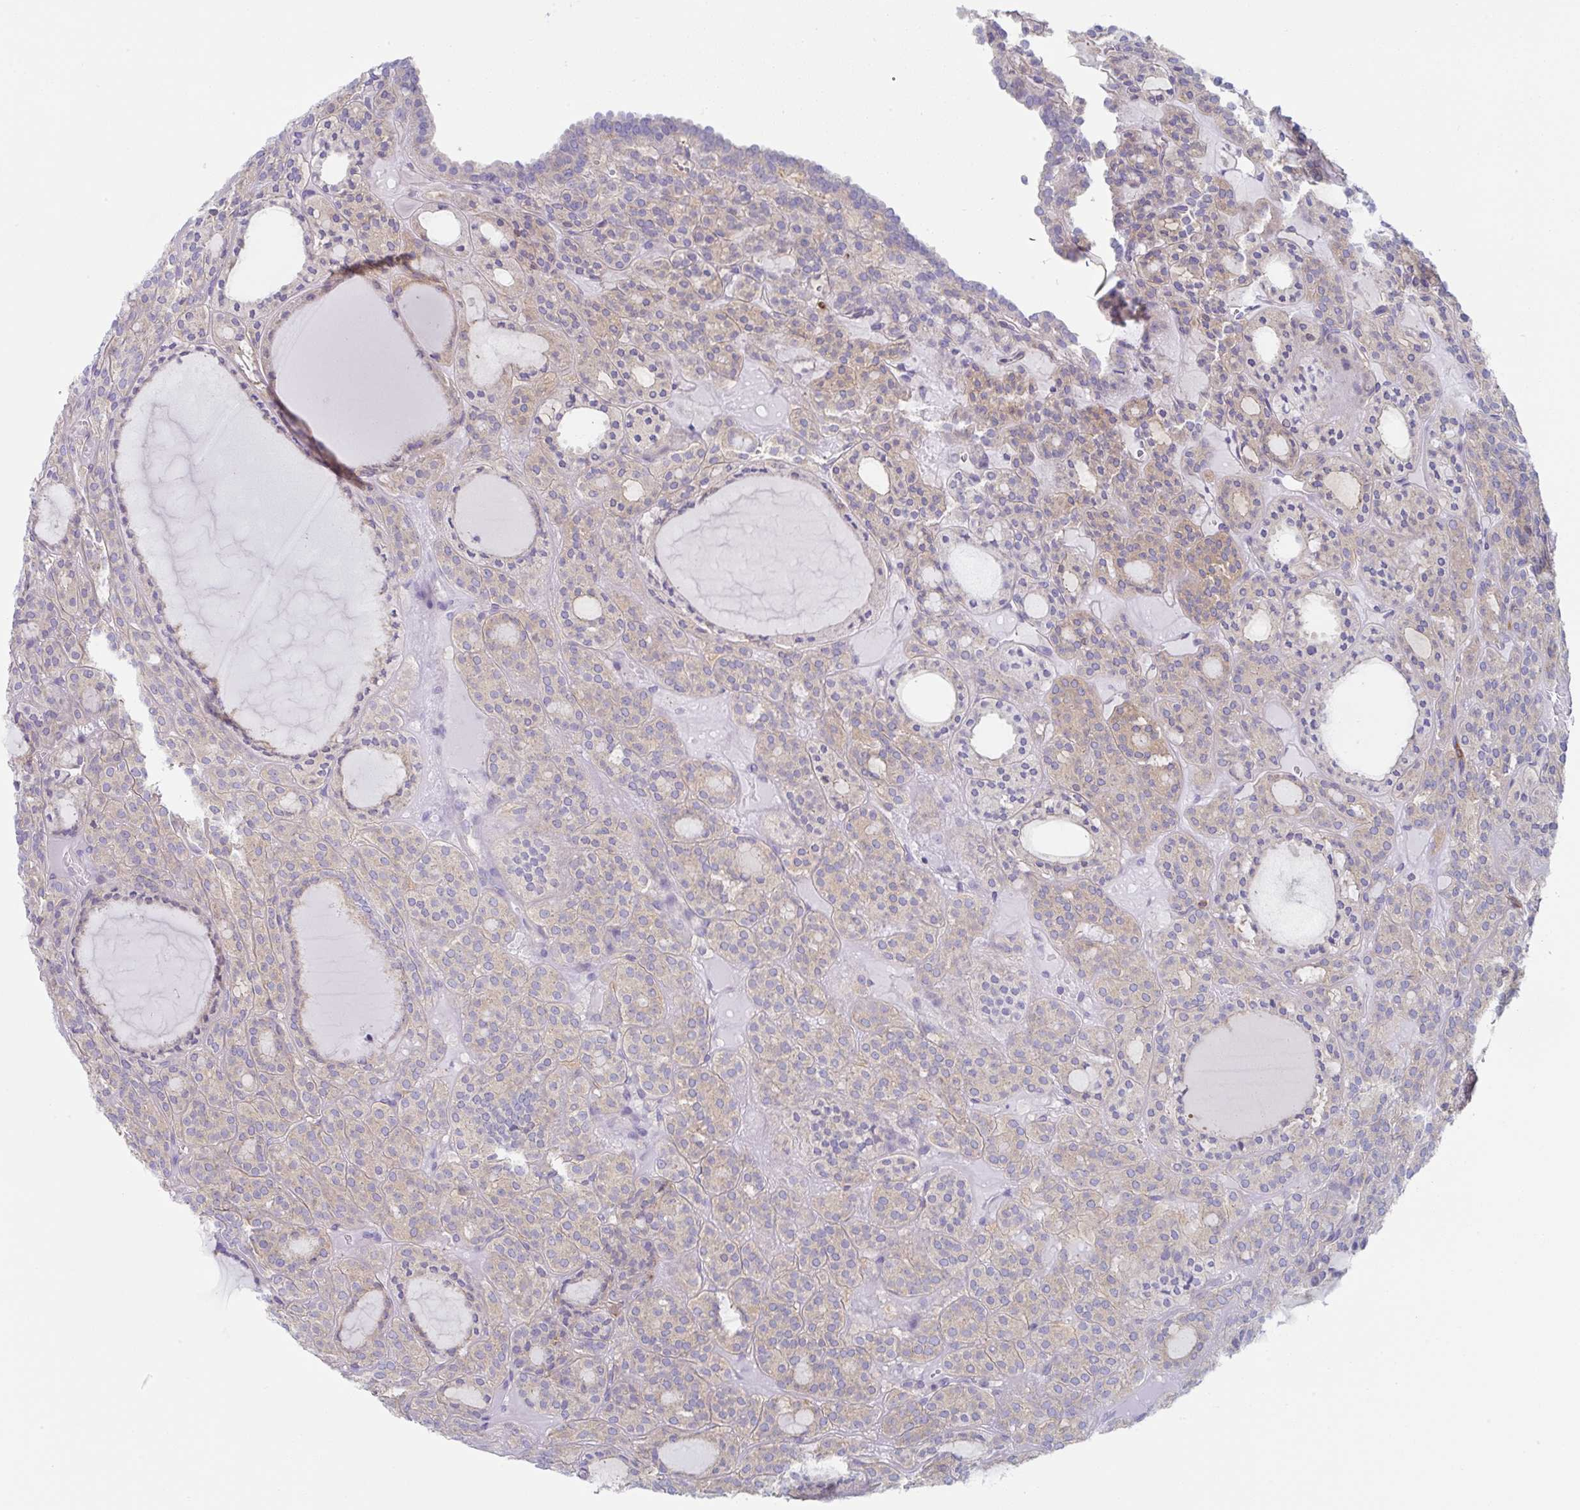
{"staining": {"intensity": "weak", "quantity": "<25%", "location": "cytoplasmic/membranous"}, "tissue": "thyroid cancer", "cell_type": "Tumor cells", "image_type": "cancer", "snomed": [{"axis": "morphology", "description": "Follicular adenoma carcinoma, NOS"}, {"axis": "topography", "description": "Thyroid gland"}], "caption": "Immunohistochemical staining of human thyroid follicular adenoma carcinoma reveals no significant expression in tumor cells.", "gene": "AMPD2", "patient": {"sex": "female", "age": 63}}